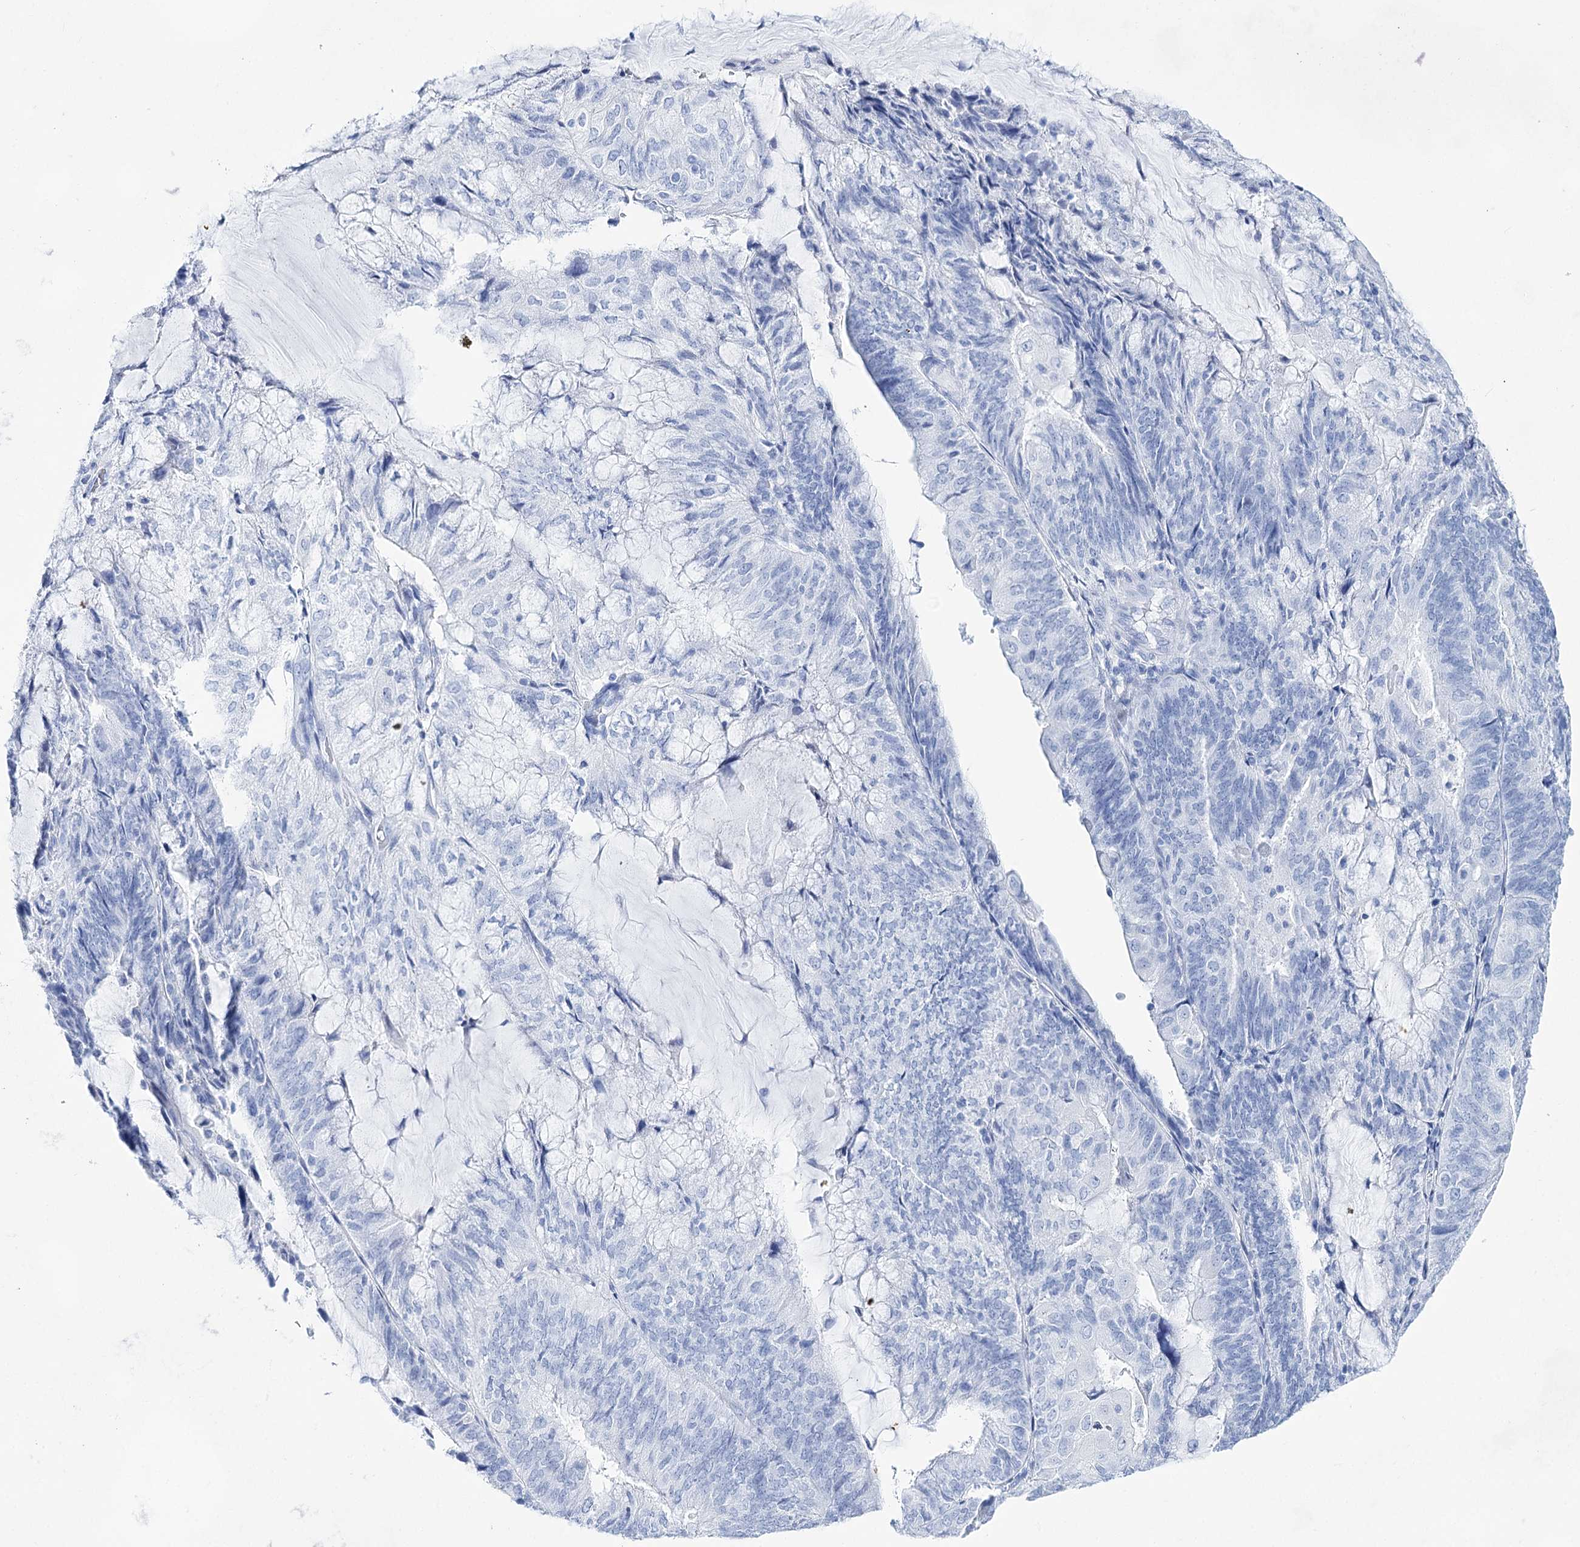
{"staining": {"intensity": "negative", "quantity": "none", "location": "none"}, "tissue": "endometrial cancer", "cell_type": "Tumor cells", "image_type": "cancer", "snomed": [{"axis": "morphology", "description": "Adenocarcinoma, NOS"}, {"axis": "topography", "description": "Endometrium"}], "caption": "Tumor cells are negative for protein expression in human endometrial cancer (adenocarcinoma).", "gene": "LALBA", "patient": {"sex": "female", "age": 81}}